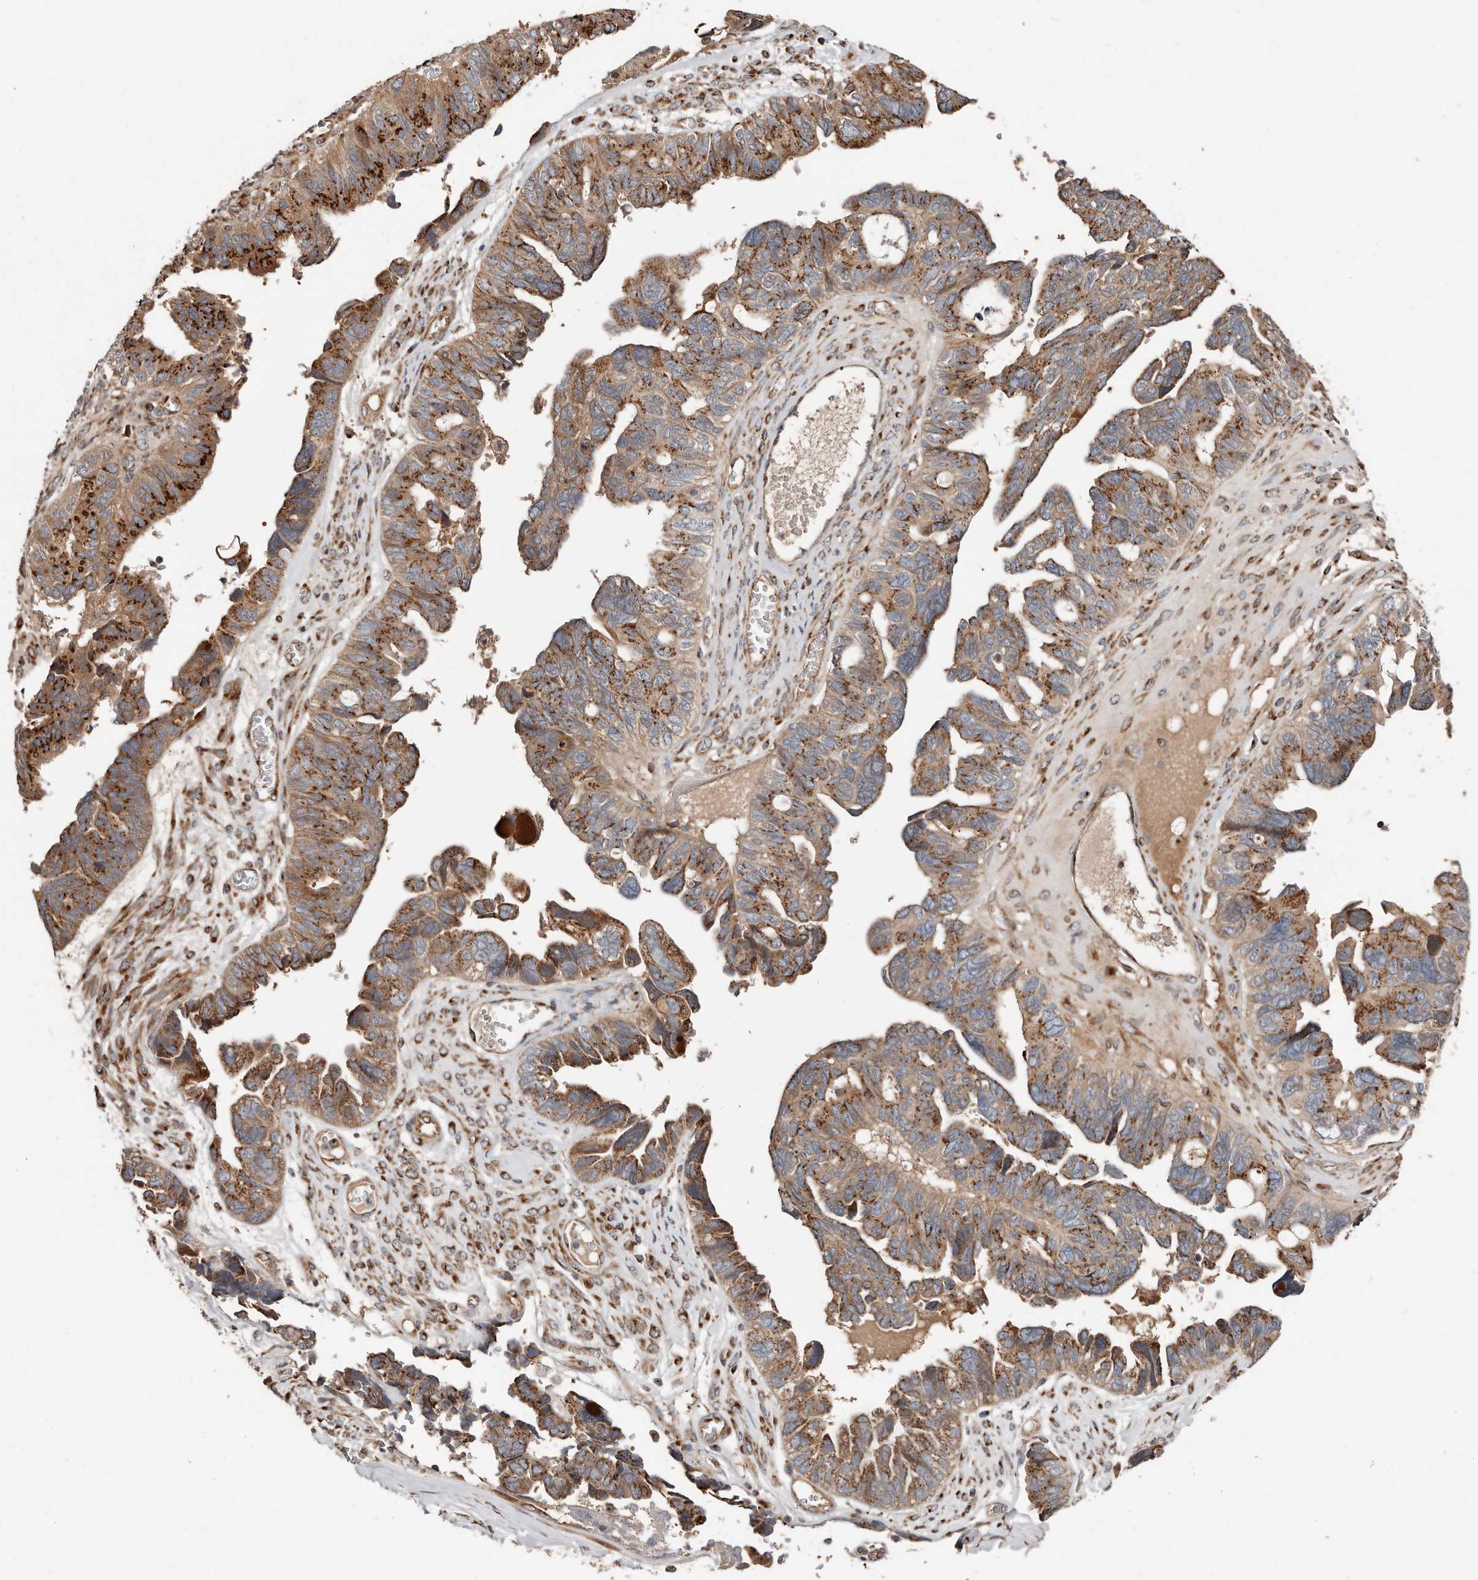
{"staining": {"intensity": "strong", "quantity": ">75%", "location": "cytoplasmic/membranous"}, "tissue": "ovarian cancer", "cell_type": "Tumor cells", "image_type": "cancer", "snomed": [{"axis": "morphology", "description": "Cystadenocarcinoma, serous, NOS"}, {"axis": "topography", "description": "Ovary"}], "caption": "Brown immunohistochemical staining in ovarian serous cystadenocarcinoma demonstrates strong cytoplasmic/membranous staining in approximately >75% of tumor cells. (Stains: DAB in brown, nuclei in blue, Microscopy: brightfield microscopy at high magnification).", "gene": "COG1", "patient": {"sex": "female", "age": 79}}